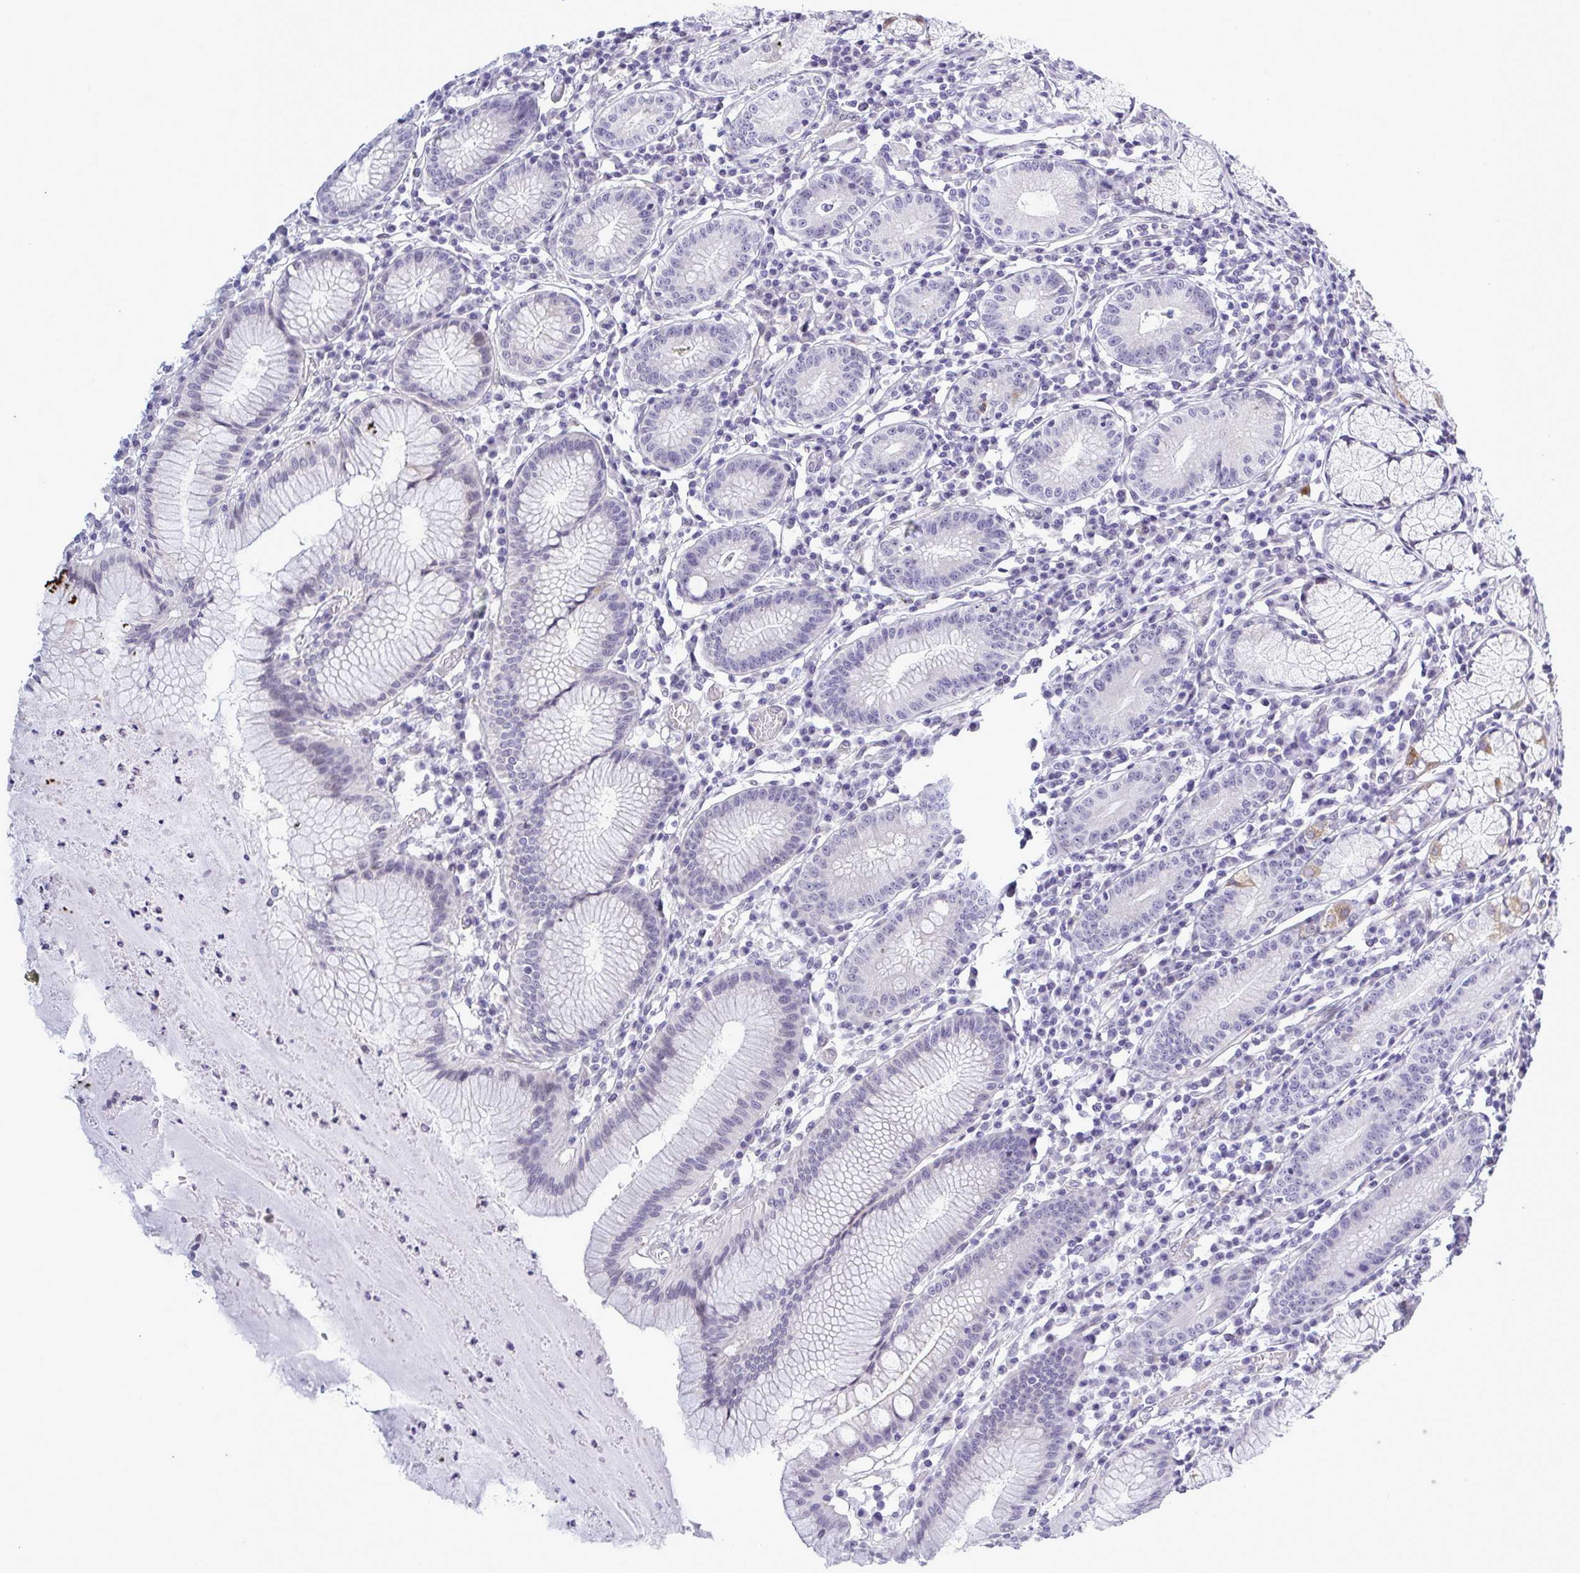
{"staining": {"intensity": "strong", "quantity": "<25%", "location": "cytoplasmic/membranous"}, "tissue": "stomach", "cell_type": "Glandular cells", "image_type": "normal", "snomed": [{"axis": "morphology", "description": "Normal tissue, NOS"}, {"axis": "topography", "description": "Stomach"}], "caption": "Immunohistochemical staining of benign stomach exhibits medium levels of strong cytoplasmic/membranous expression in about <25% of glandular cells. (DAB IHC, brown staining for protein, blue staining for nuclei).", "gene": "MFSD4A", "patient": {"sex": "male", "age": 55}}